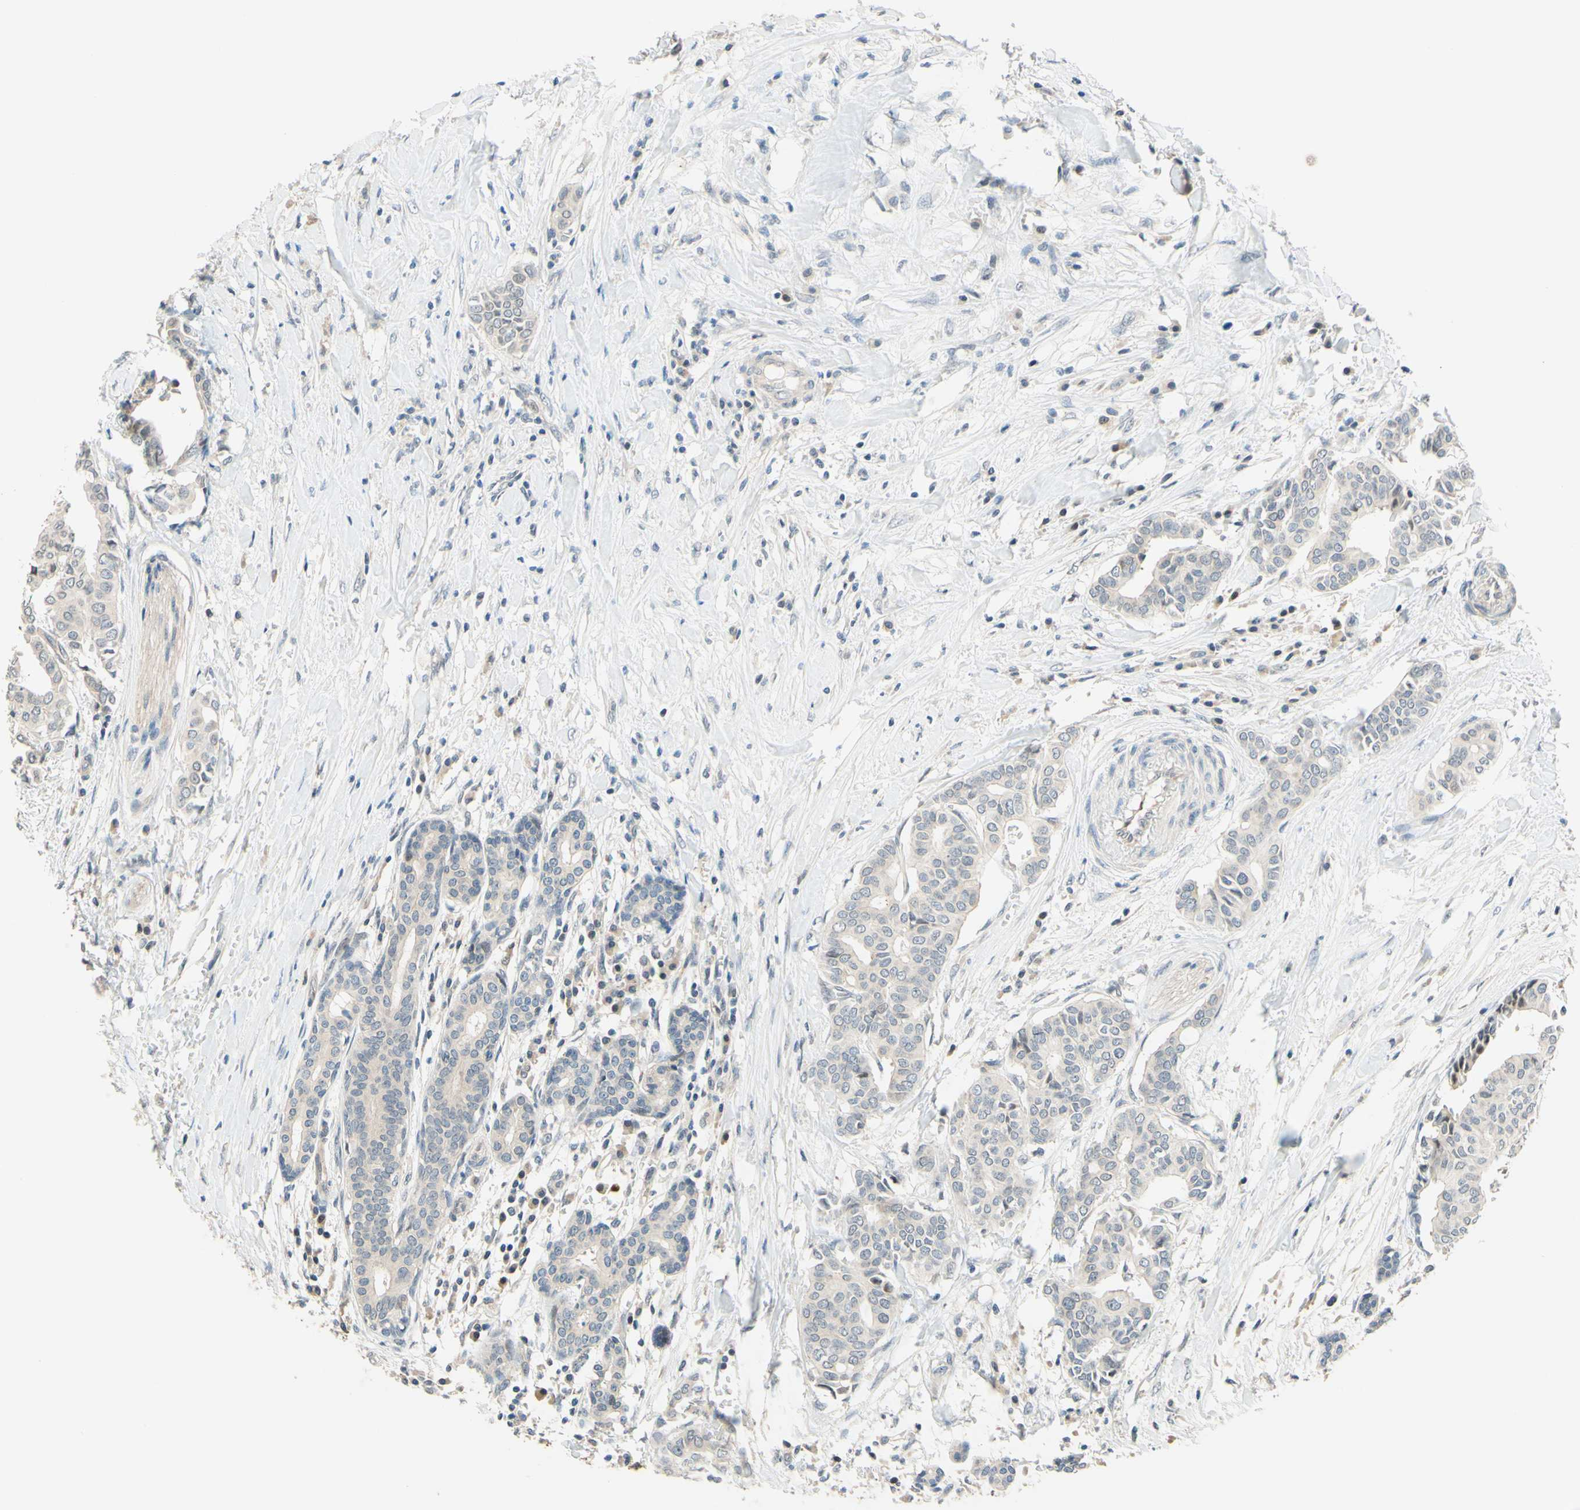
{"staining": {"intensity": "negative", "quantity": "none", "location": "none"}, "tissue": "head and neck cancer", "cell_type": "Tumor cells", "image_type": "cancer", "snomed": [{"axis": "morphology", "description": "Adenocarcinoma, NOS"}, {"axis": "topography", "description": "Salivary gland"}, {"axis": "topography", "description": "Head-Neck"}], "caption": "Tumor cells are negative for brown protein staining in head and neck cancer.", "gene": "C2CD2L", "patient": {"sex": "female", "age": 59}}